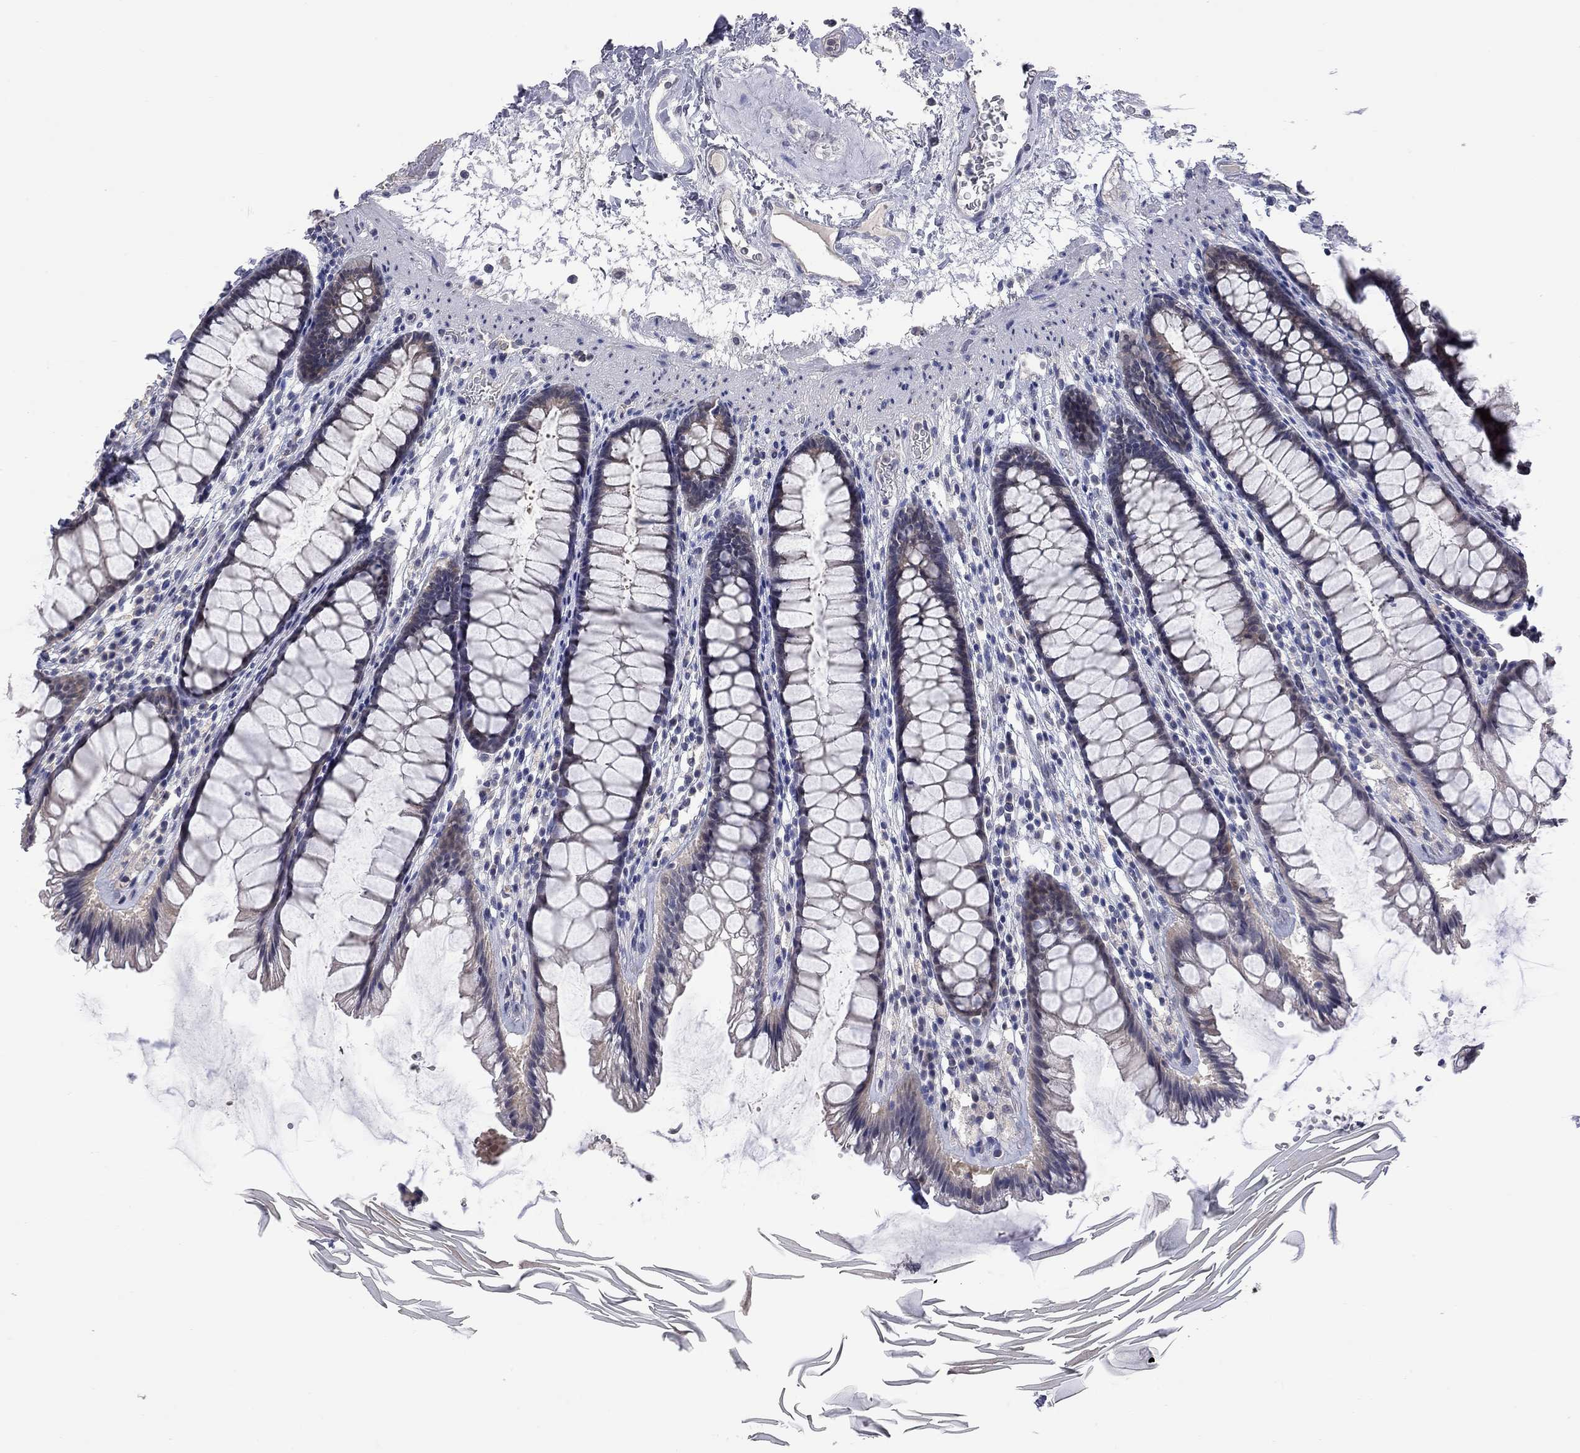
{"staining": {"intensity": "weak", "quantity": "<25%", "location": "cytoplasmic/membranous"}, "tissue": "rectum", "cell_type": "Glandular cells", "image_type": "normal", "snomed": [{"axis": "morphology", "description": "Normal tissue, NOS"}, {"axis": "topography", "description": "Rectum"}], "caption": "High power microscopy image of an IHC micrograph of unremarkable rectum, revealing no significant staining in glandular cells.", "gene": "FABP12", "patient": {"sex": "male", "age": 72}}